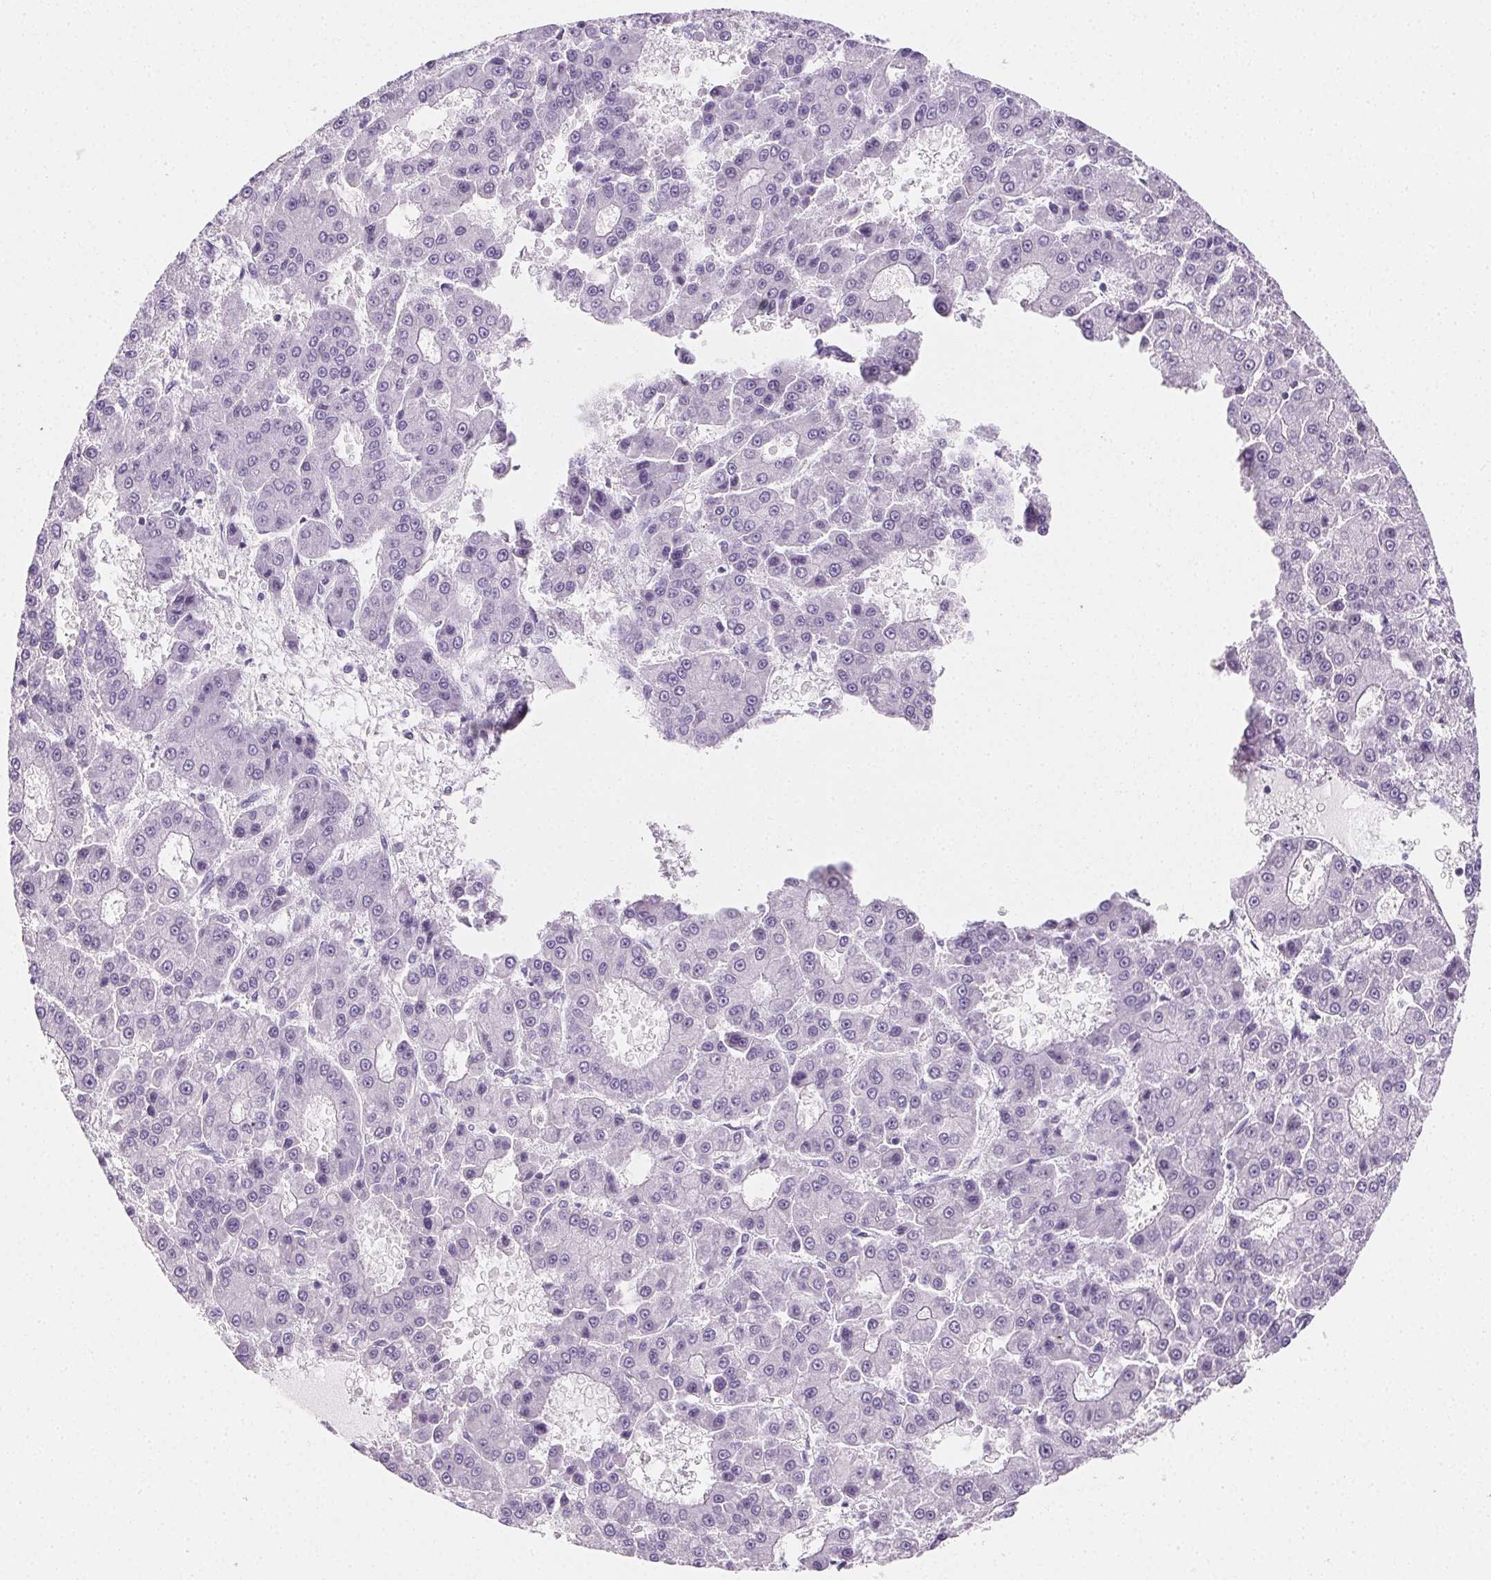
{"staining": {"intensity": "negative", "quantity": "none", "location": "none"}, "tissue": "liver cancer", "cell_type": "Tumor cells", "image_type": "cancer", "snomed": [{"axis": "morphology", "description": "Carcinoma, Hepatocellular, NOS"}, {"axis": "topography", "description": "Liver"}], "caption": "IHC of human liver hepatocellular carcinoma exhibits no staining in tumor cells.", "gene": "PRSS3", "patient": {"sex": "male", "age": 70}}